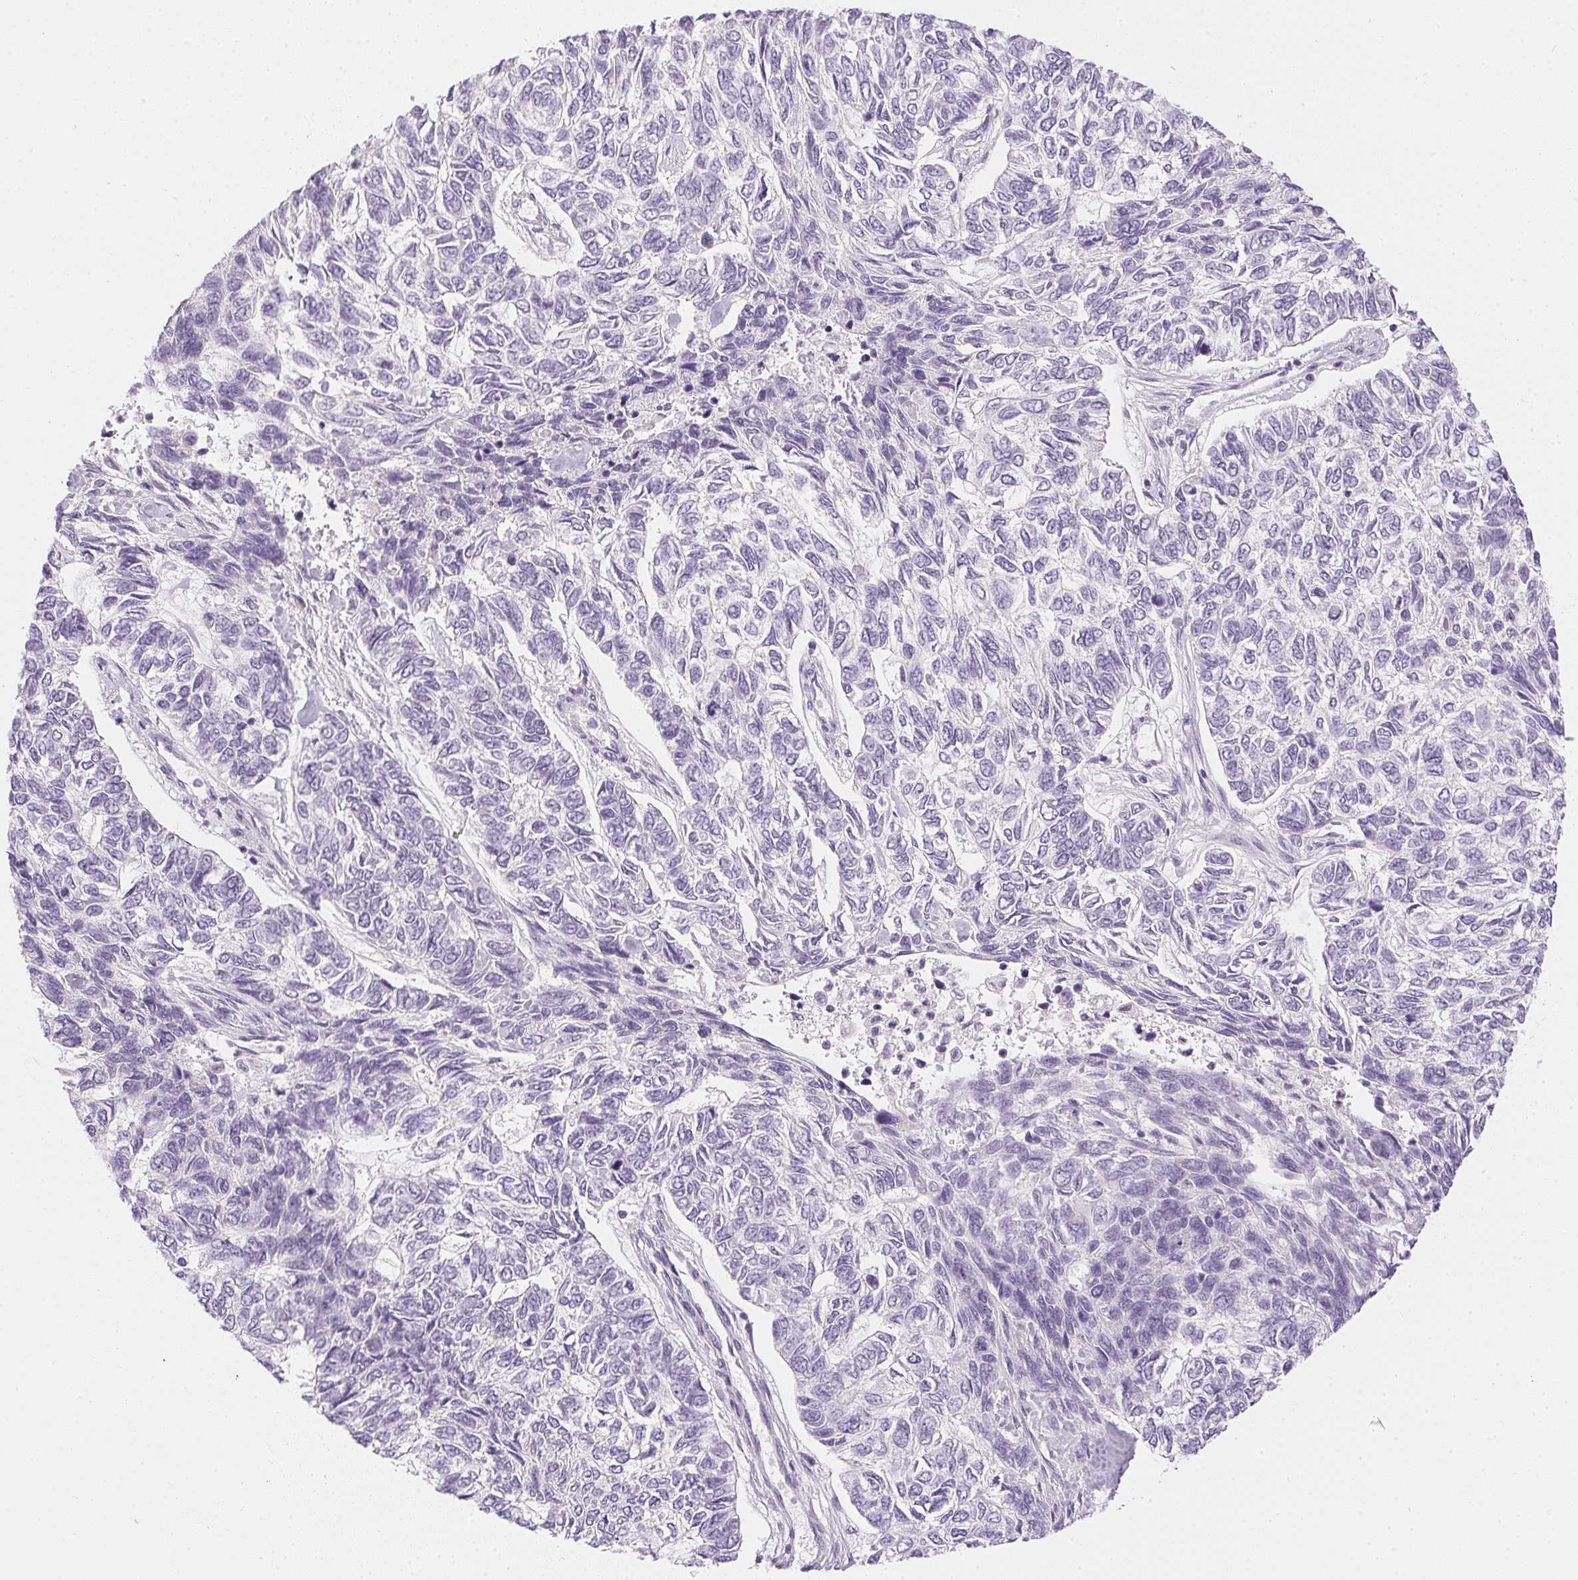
{"staining": {"intensity": "negative", "quantity": "none", "location": "none"}, "tissue": "skin cancer", "cell_type": "Tumor cells", "image_type": "cancer", "snomed": [{"axis": "morphology", "description": "Basal cell carcinoma"}, {"axis": "topography", "description": "Skin"}], "caption": "Tumor cells are negative for protein expression in human skin cancer.", "gene": "PPY", "patient": {"sex": "female", "age": 65}}